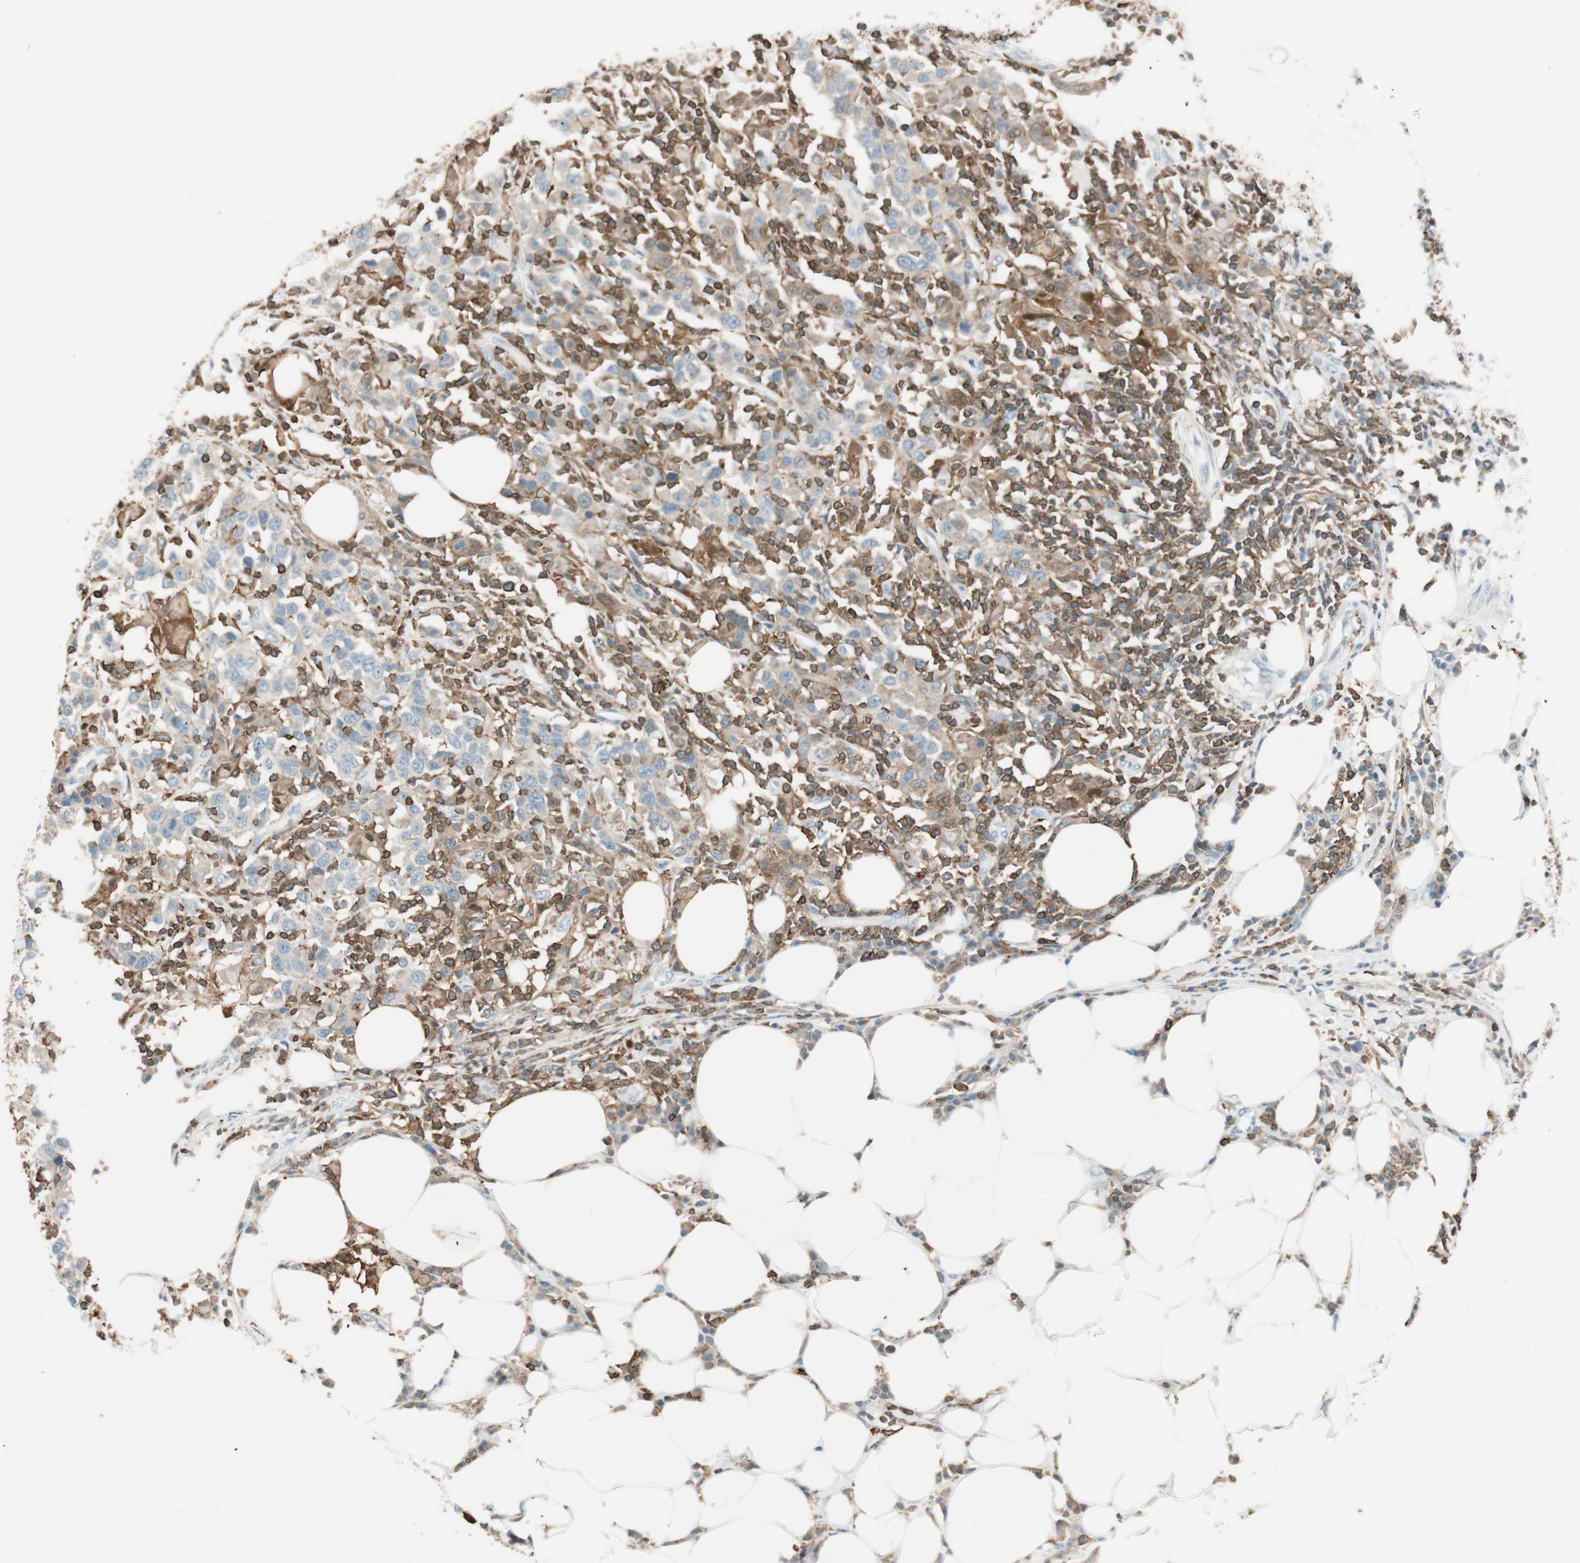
{"staining": {"intensity": "moderate", "quantity": "25%-75%", "location": "cytoplasmic/membranous"}, "tissue": "urothelial cancer", "cell_type": "Tumor cells", "image_type": "cancer", "snomed": [{"axis": "morphology", "description": "Urothelial carcinoma, High grade"}, {"axis": "topography", "description": "Urinary bladder"}], "caption": "This photomicrograph reveals IHC staining of human urothelial cancer, with medium moderate cytoplasmic/membranous staining in about 25%-75% of tumor cells.", "gene": "HPGD", "patient": {"sex": "male", "age": 61}}